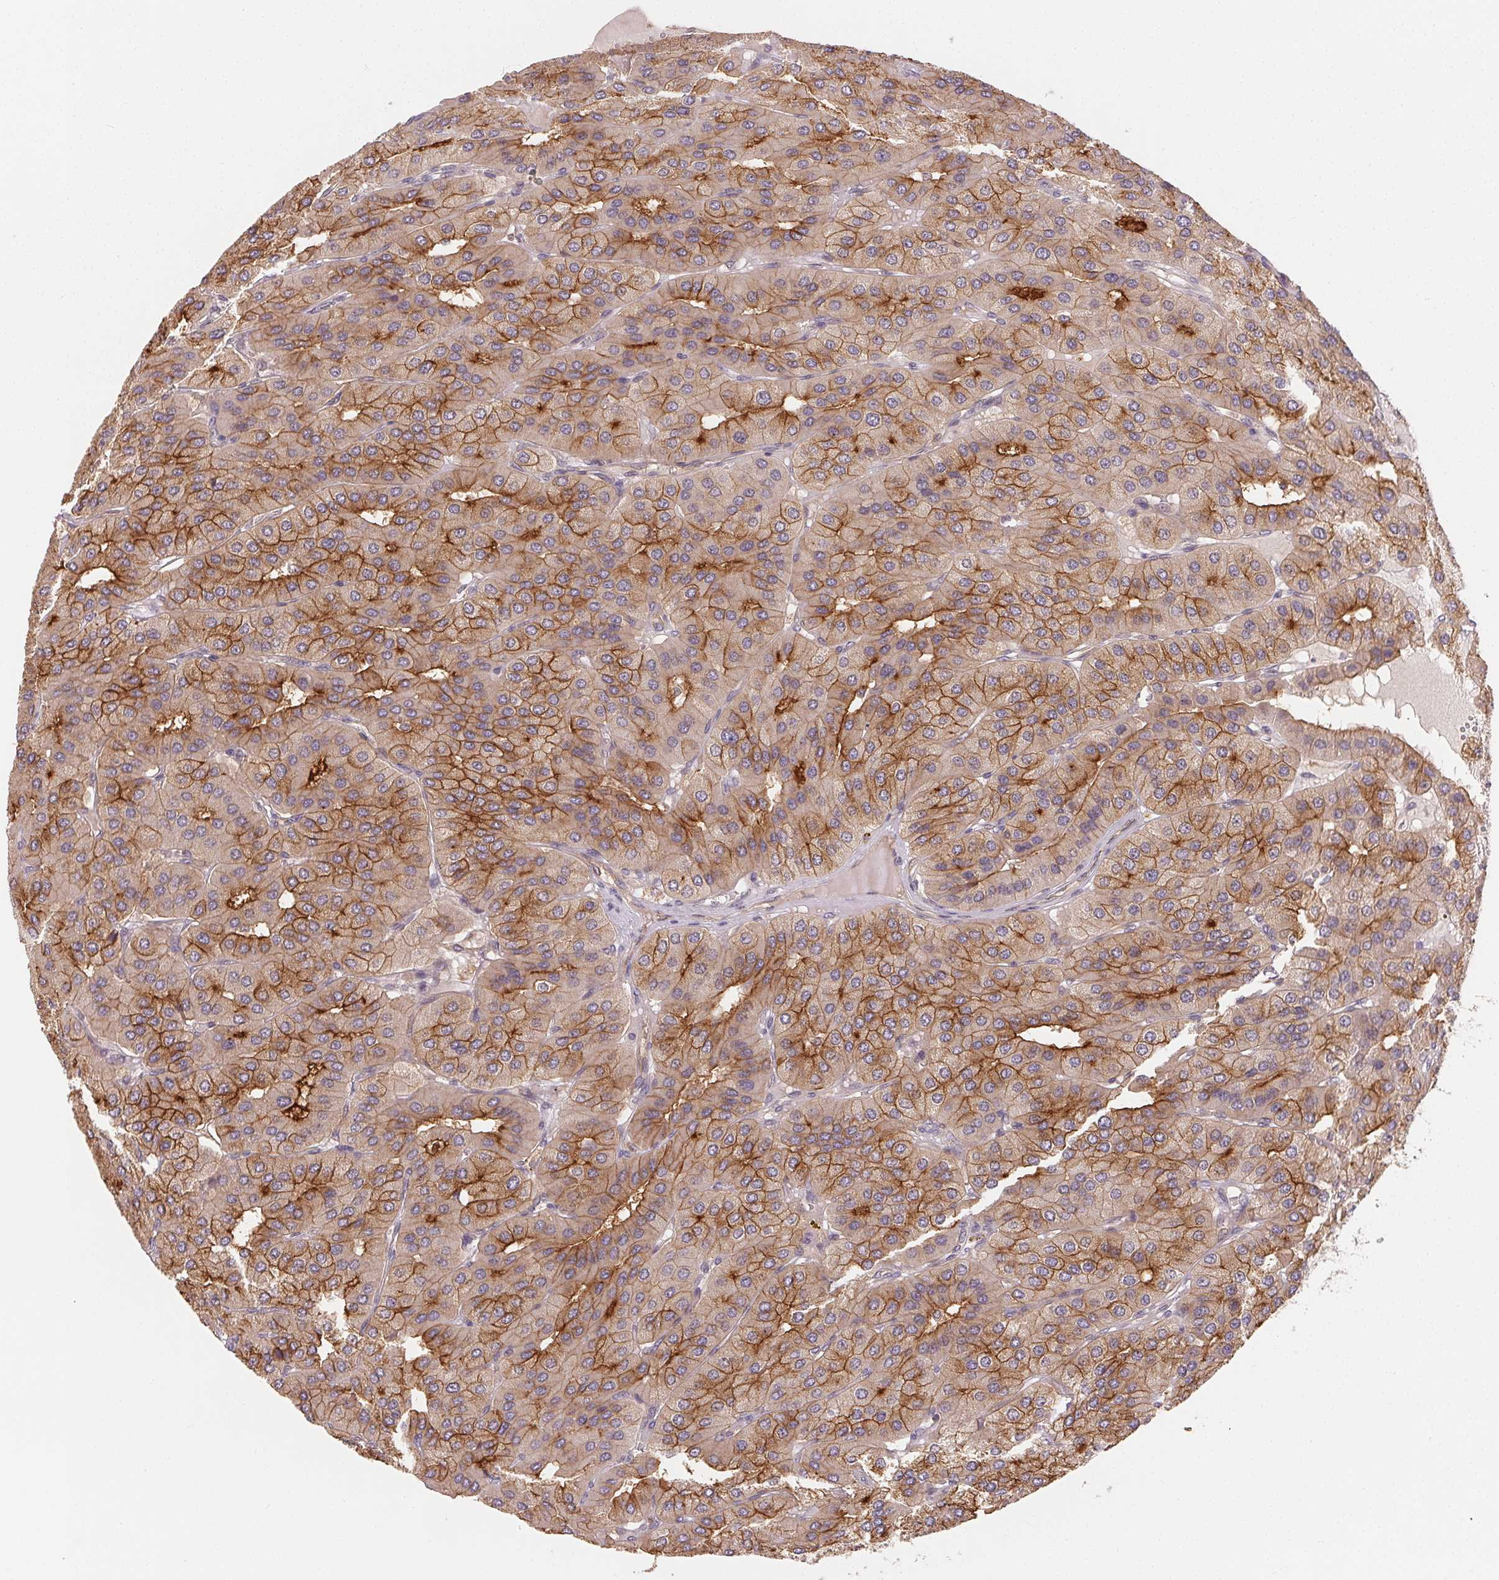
{"staining": {"intensity": "strong", "quantity": "25%-75%", "location": "cytoplasmic/membranous"}, "tissue": "parathyroid gland", "cell_type": "Glandular cells", "image_type": "normal", "snomed": [{"axis": "morphology", "description": "Normal tissue, NOS"}, {"axis": "morphology", "description": "Adenoma, NOS"}, {"axis": "topography", "description": "Parathyroid gland"}], "caption": "This is a photomicrograph of immunohistochemistry staining of normal parathyroid gland, which shows strong staining in the cytoplasmic/membranous of glandular cells.", "gene": "MAPKAPK2", "patient": {"sex": "female", "age": 86}}